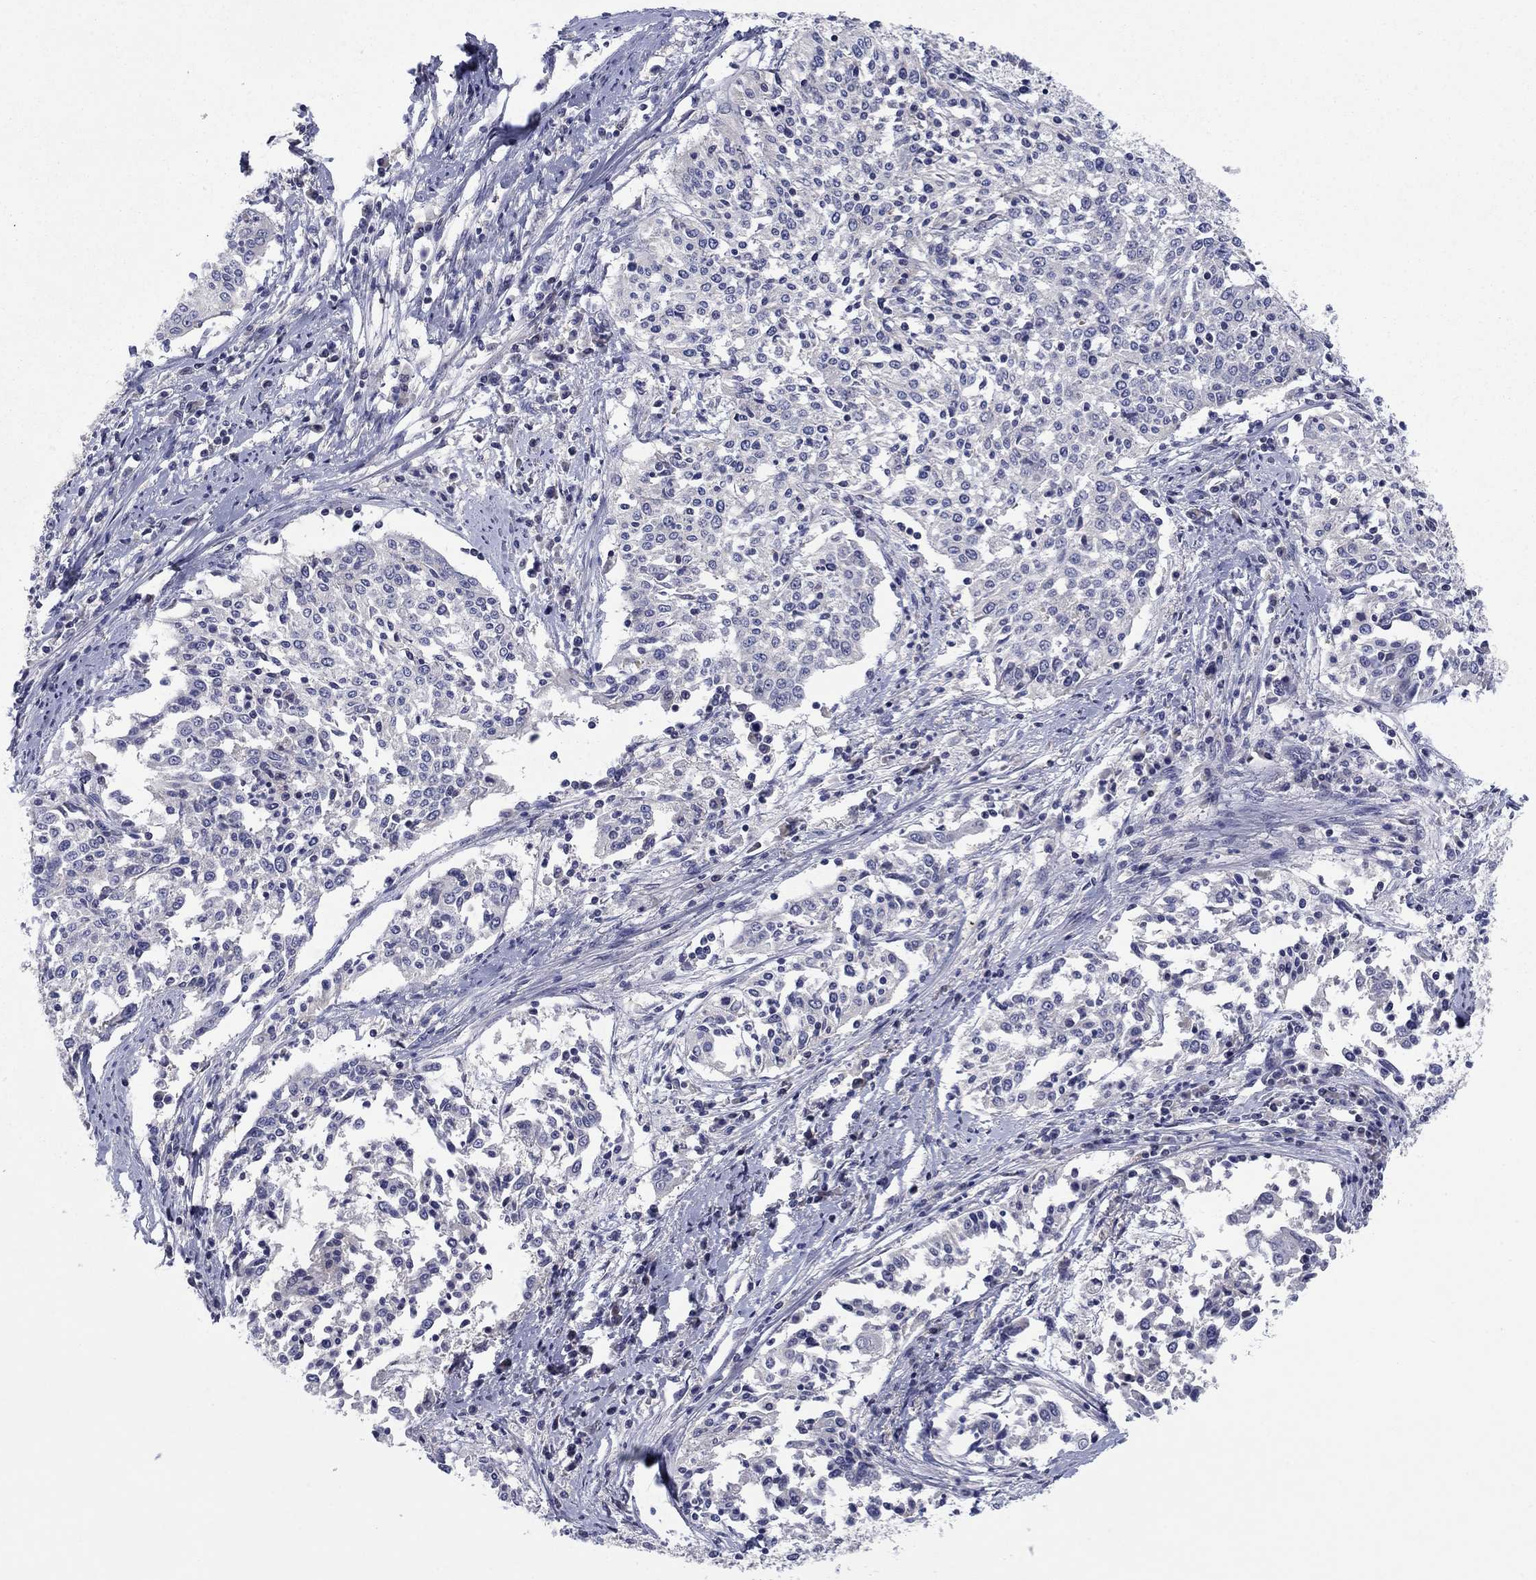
{"staining": {"intensity": "negative", "quantity": "none", "location": "none"}, "tissue": "cervical cancer", "cell_type": "Tumor cells", "image_type": "cancer", "snomed": [{"axis": "morphology", "description": "Squamous cell carcinoma, NOS"}, {"axis": "topography", "description": "Cervix"}], "caption": "Histopathology image shows no significant protein positivity in tumor cells of cervical cancer.", "gene": "GRHPR", "patient": {"sex": "female", "age": 41}}